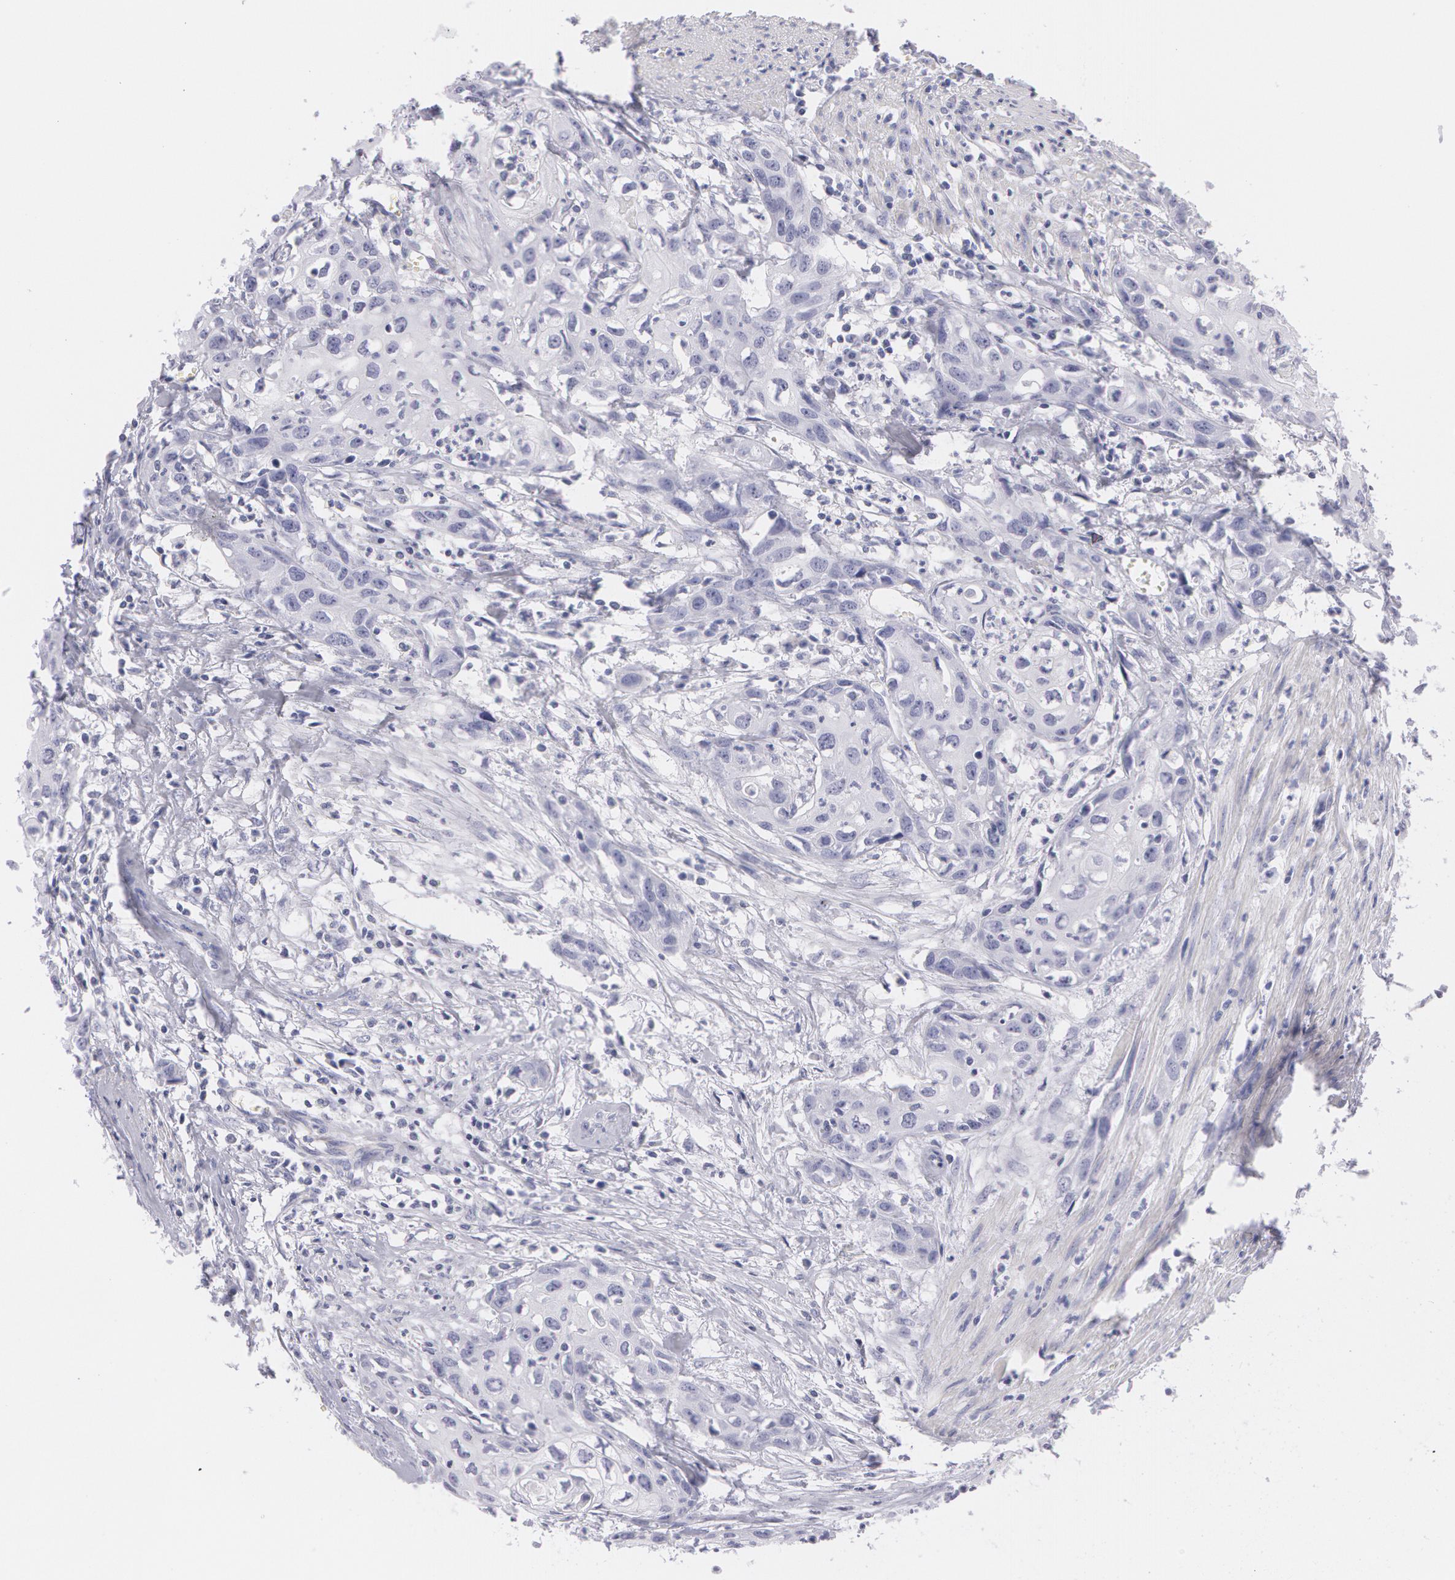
{"staining": {"intensity": "negative", "quantity": "none", "location": "none"}, "tissue": "urothelial cancer", "cell_type": "Tumor cells", "image_type": "cancer", "snomed": [{"axis": "morphology", "description": "Urothelial carcinoma, High grade"}, {"axis": "topography", "description": "Urinary bladder"}], "caption": "Immunohistochemical staining of human urothelial carcinoma (high-grade) displays no significant staining in tumor cells.", "gene": "AMACR", "patient": {"sex": "male", "age": 54}}